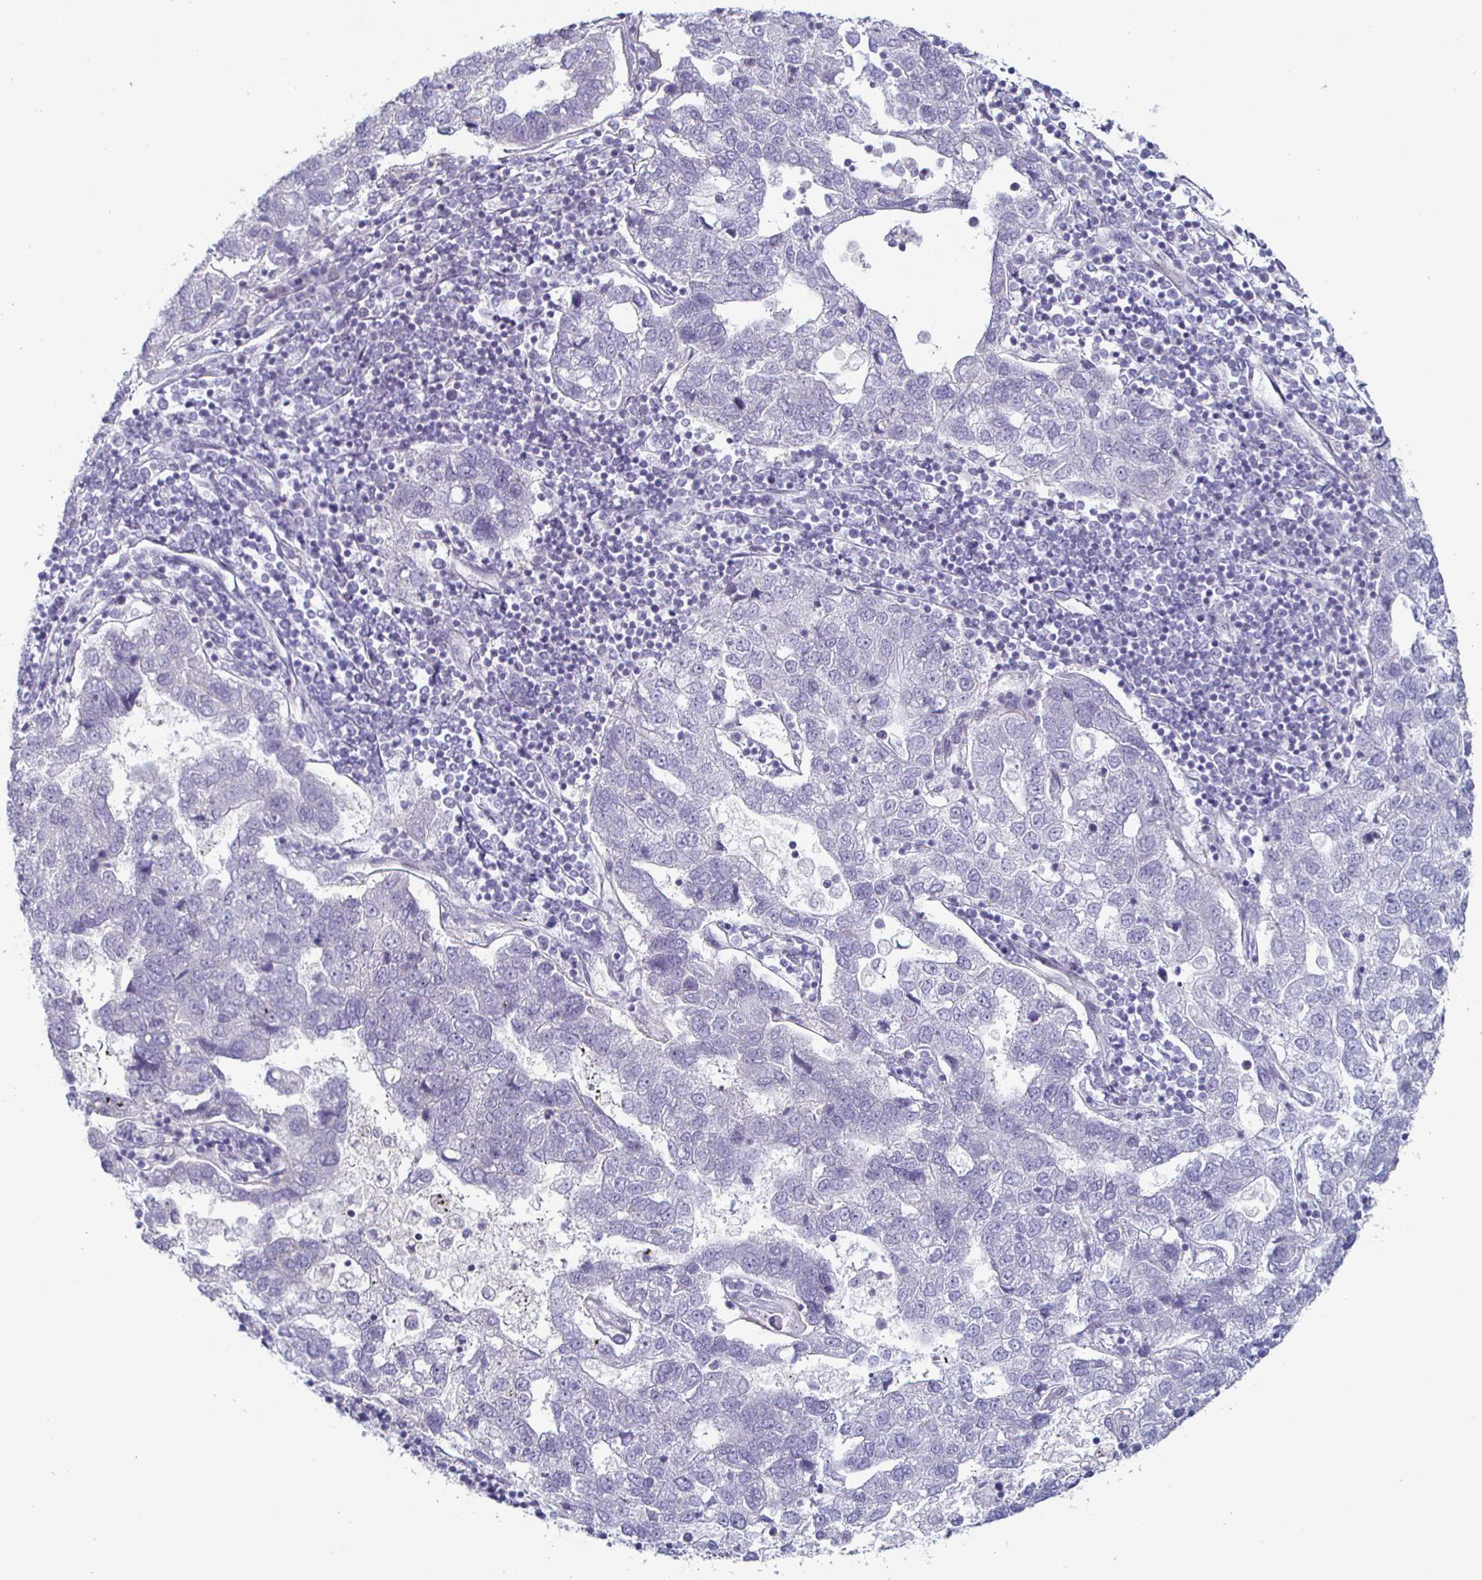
{"staining": {"intensity": "negative", "quantity": "none", "location": "none"}, "tissue": "pancreatic cancer", "cell_type": "Tumor cells", "image_type": "cancer", "snomed": [{"axis": "morphology", "description": "Adenocarcinoma, NOS"}, {"axis": "topography", "description": "Pancreas"}], "caption": "The immunohistochemistry (IHC) histopathology image has no significant expression in tumor cells of pancreatic cancer (adenocarcinoma) tissue.", "gene": "DMRTB1", "patient": {"sex": "female", "age": 61}}